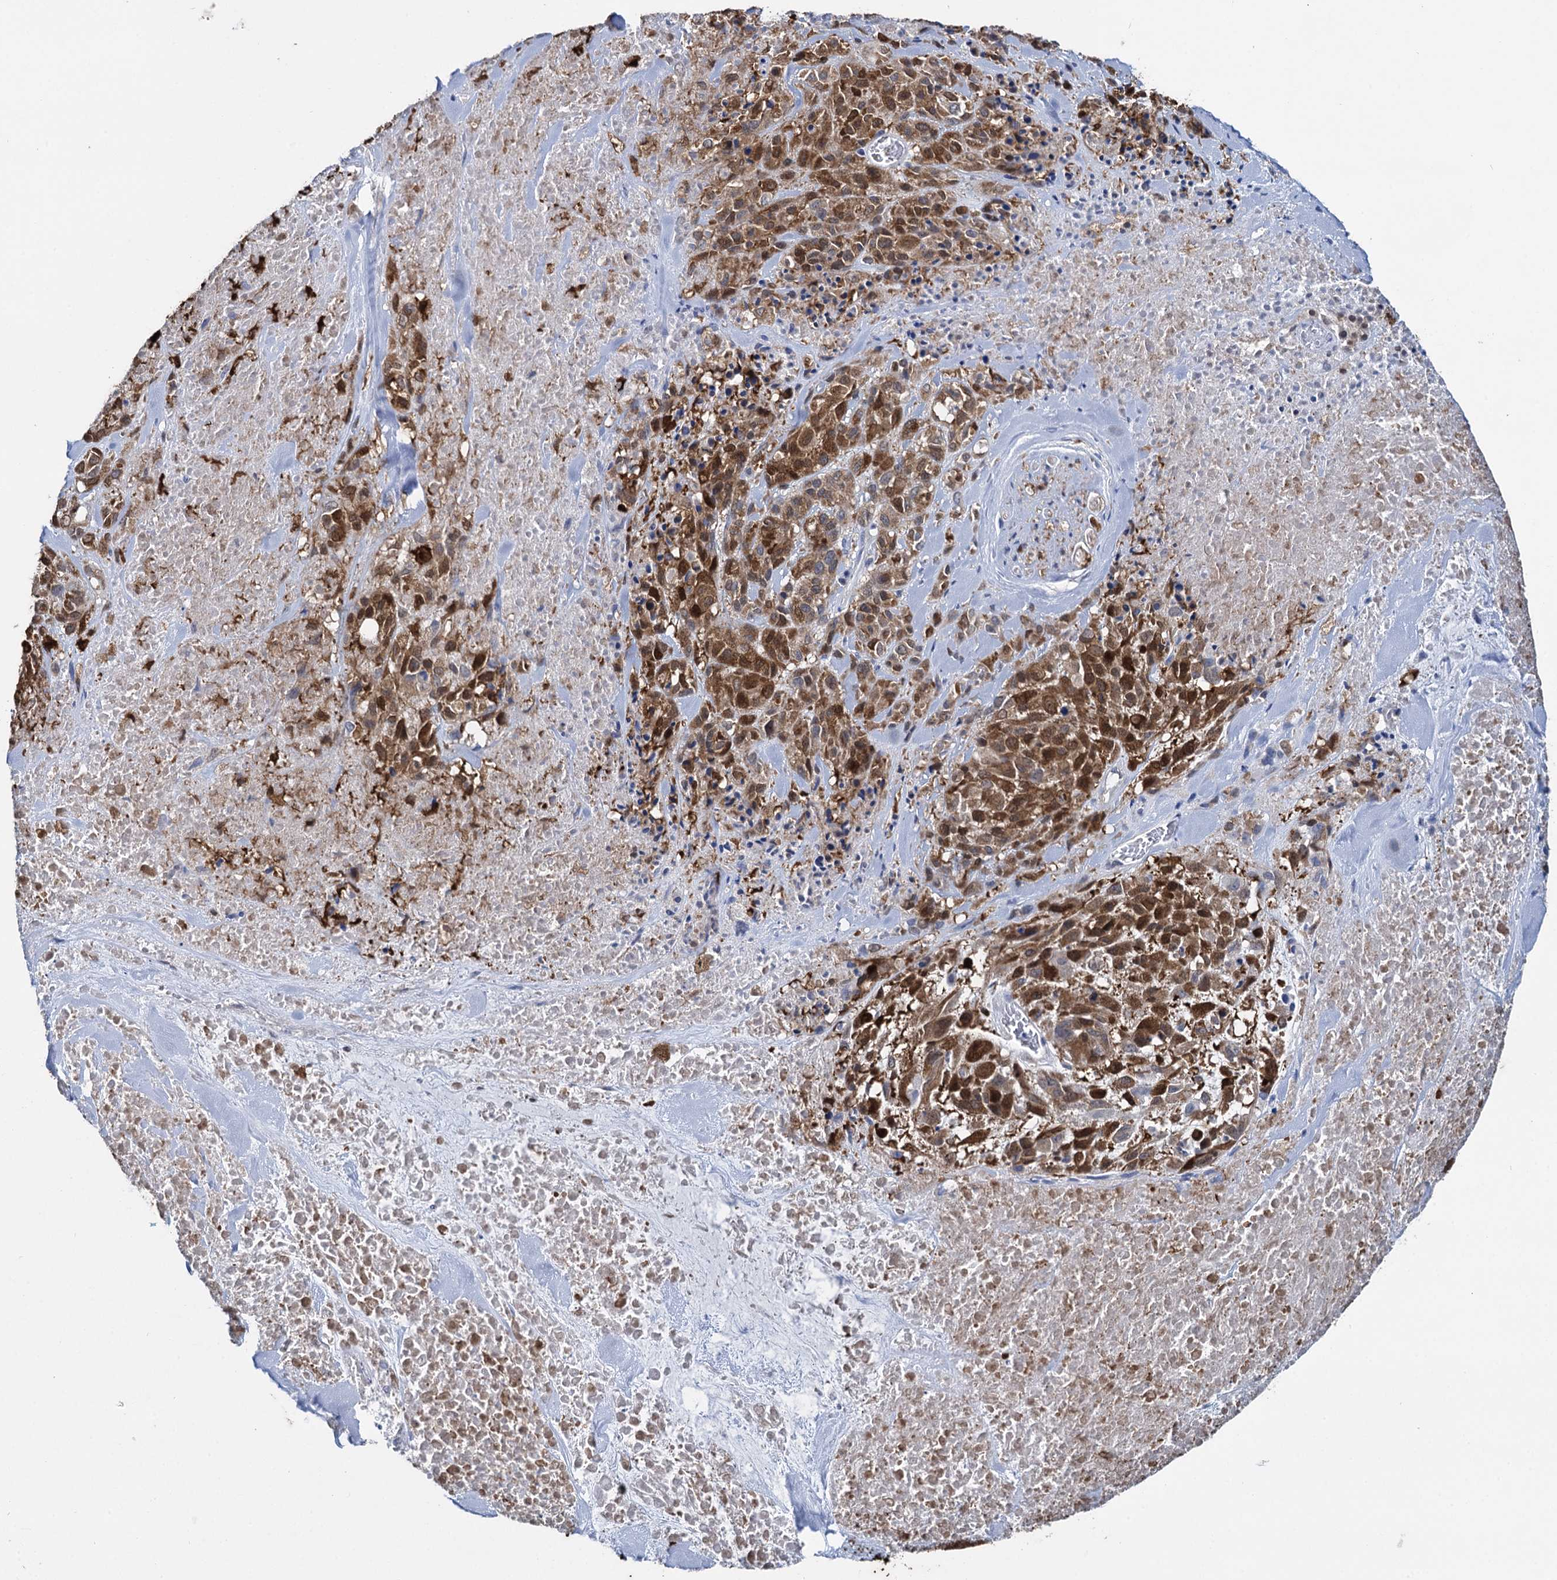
{"staining": {"intensity": "moderate", "quantity": ">75%", "location": "cytoplasmic/membranous,nuclear"}, "tissue": "melanoma", "cell_type": "Tumor cells", "image_type": "cancer", "snomed": [{"axis": "morphology", "description": "Malignant melanoma, Metastatic site"}, {"axis": "topography", "description": "Skin"}], "caption": "The micrograph reveals immunohistochemical staining of malignant melanoma (metastatic site). There is moderate cytoplasmic/membranous and nuclear expression is appreciated in approximately >75% of tumor cells.", "gene": "FABP5", "patient": {"sex": "female", "age": 81}}